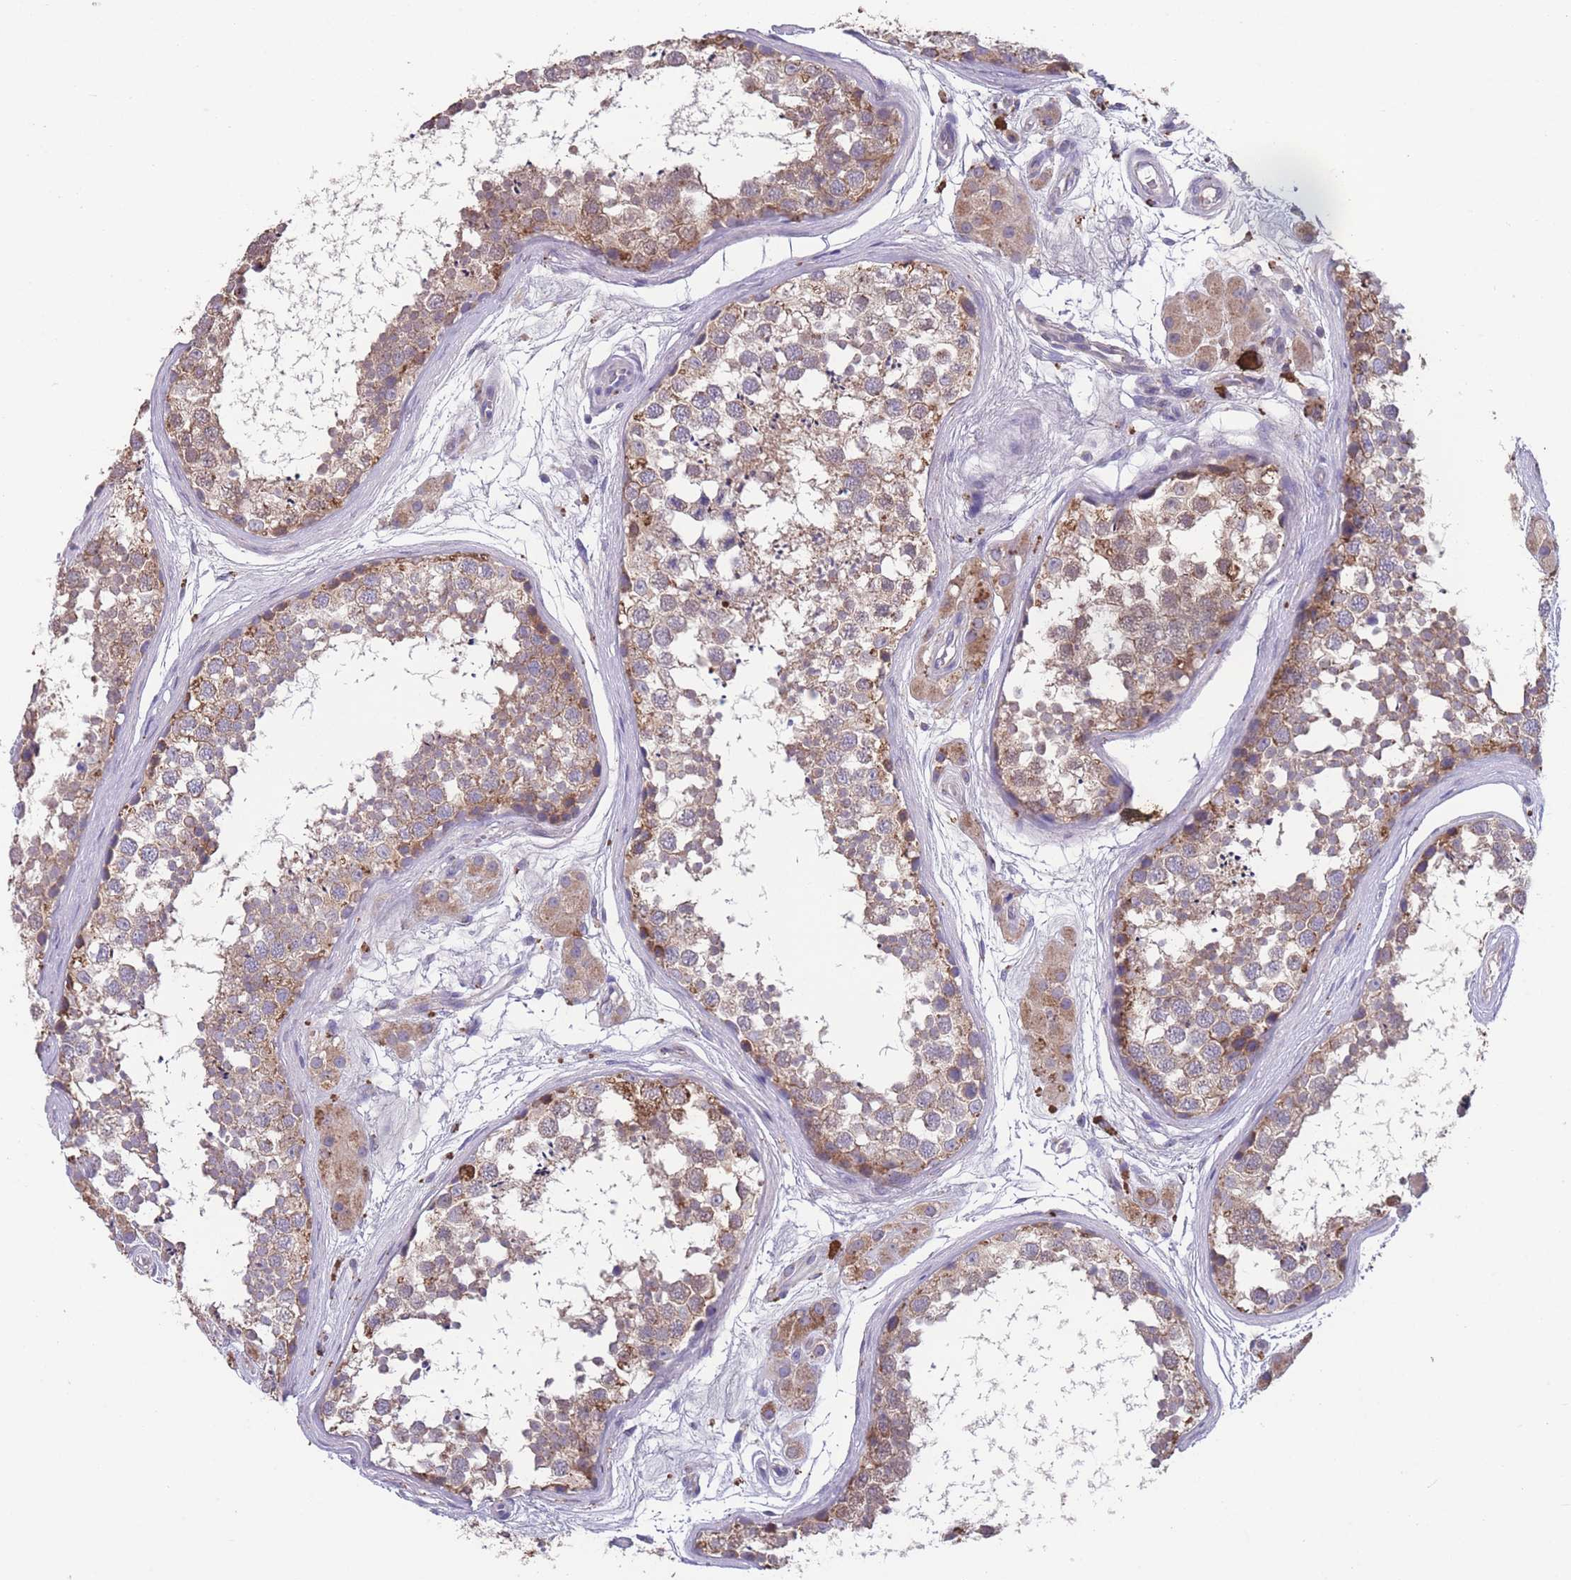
{"staining": {"intensity": "moderate", "quantity": ">75%", "location": "cytoplasmic/membranous"}, "tissue": "testis", "cell_type": "Cells in seminiferous ducts", "image_type": "normal", "snomed": [{"axis": "morphology", "description": "Normal tissue, NOS"}, {"axis": "topography", "description": "Testis"}], "caption": "Moderate cytoplasmic/membranous protein expression is seen in about >75% of cells in seminiferous ducts in testis. The protein is stained brown, and the nuclei are stained in blue (DAB (3,3'-diaminobenzidine) IHC with brightfield microscopy, high magnification).", "gene": "STIM2", "patient": {"sex": "male", "age": 56}}